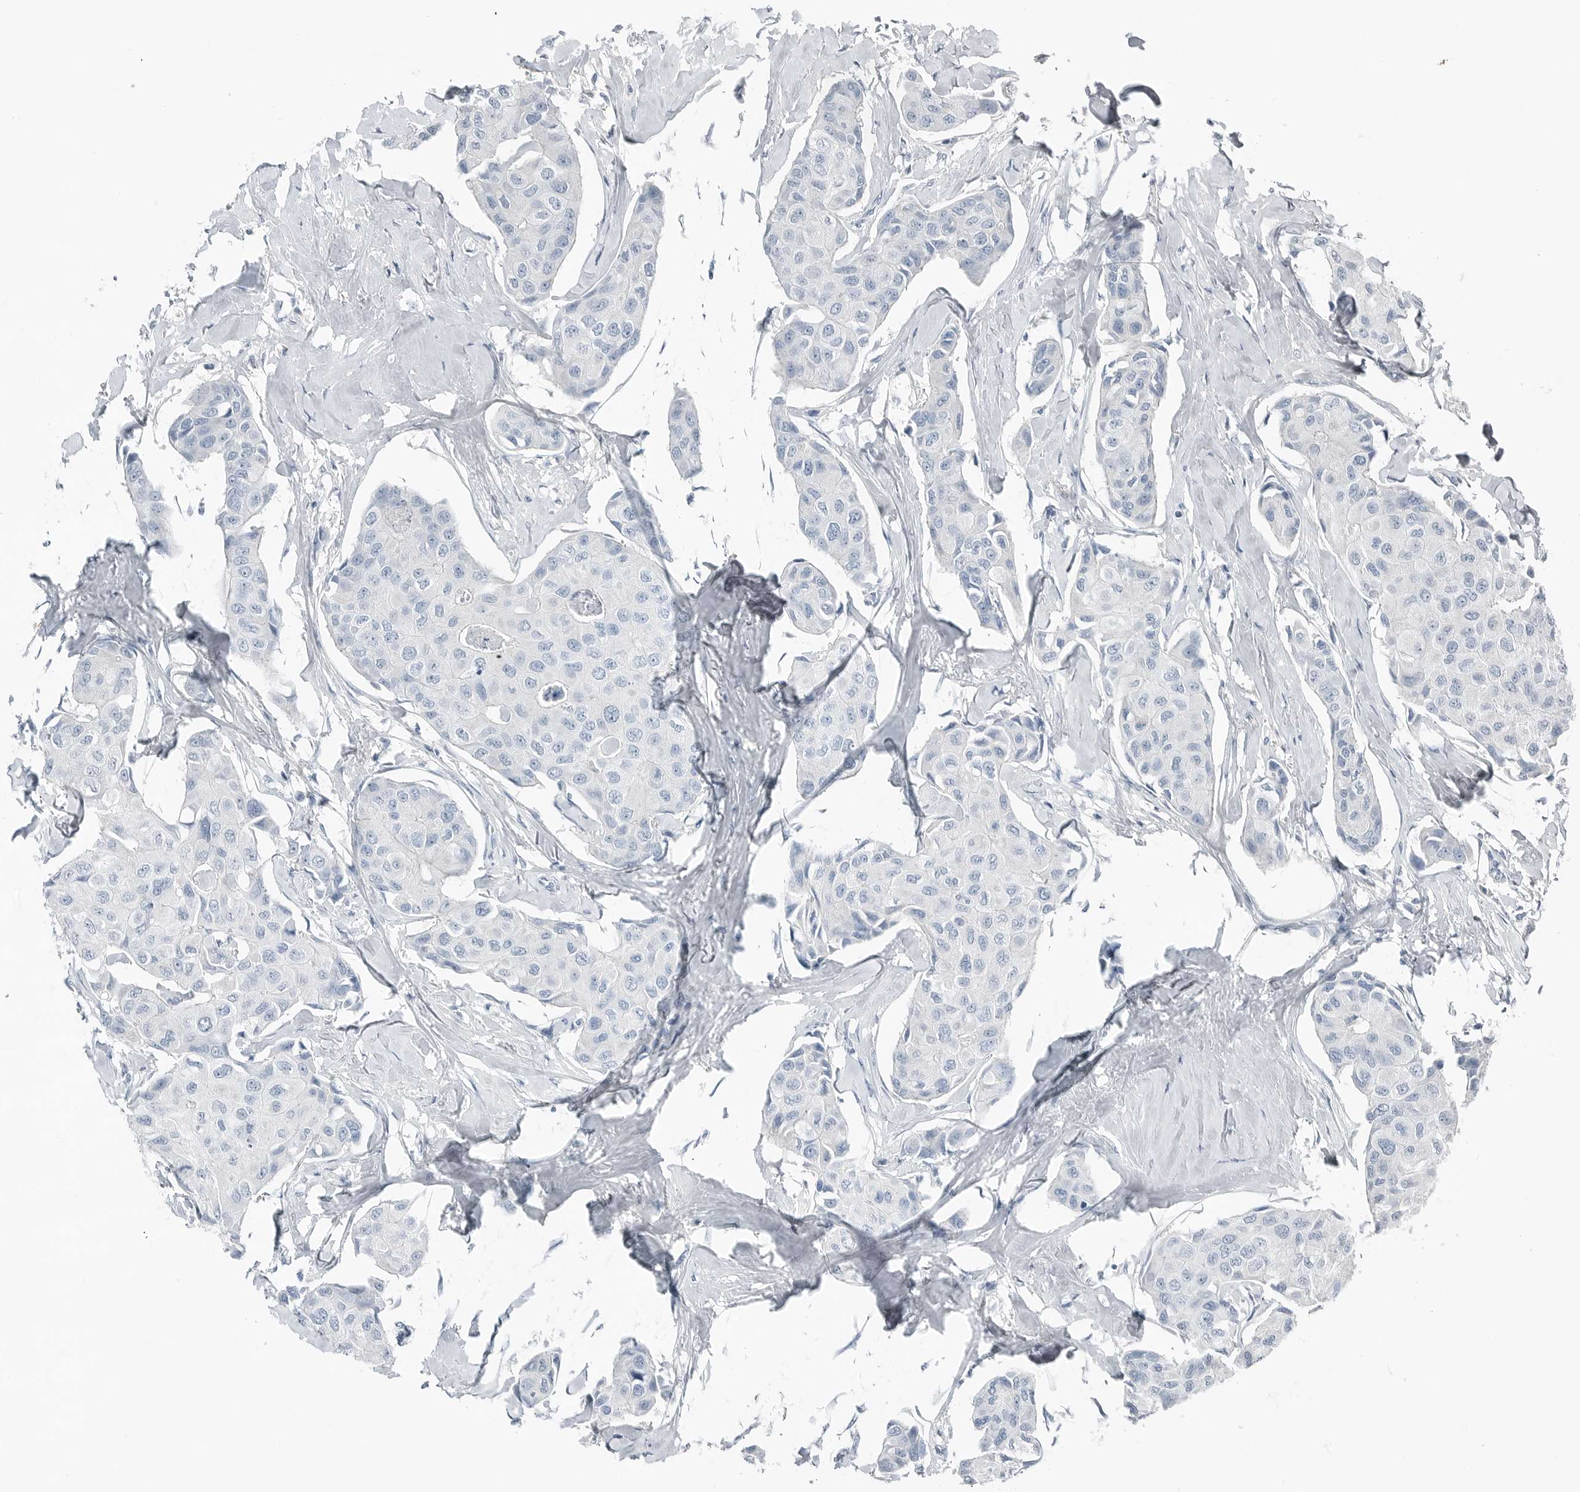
{"staining": {"intensity": "negative", "quantity": "none", "location": "none"}, "tissue": "breast cancer", "cell_type": "Tumor cells", "image_type": "cancer", "snomed": [{"axis": "morphology", "description": "Duct carcinoma"}, {"axis": "topography", "description": "Breast"}], "caption": "Tumor cells are negative for brown protein staining in breast invasive ductal carcinoma.", "gene": "SERPINB7", "patient": {"sex": "female", "age": 80}}